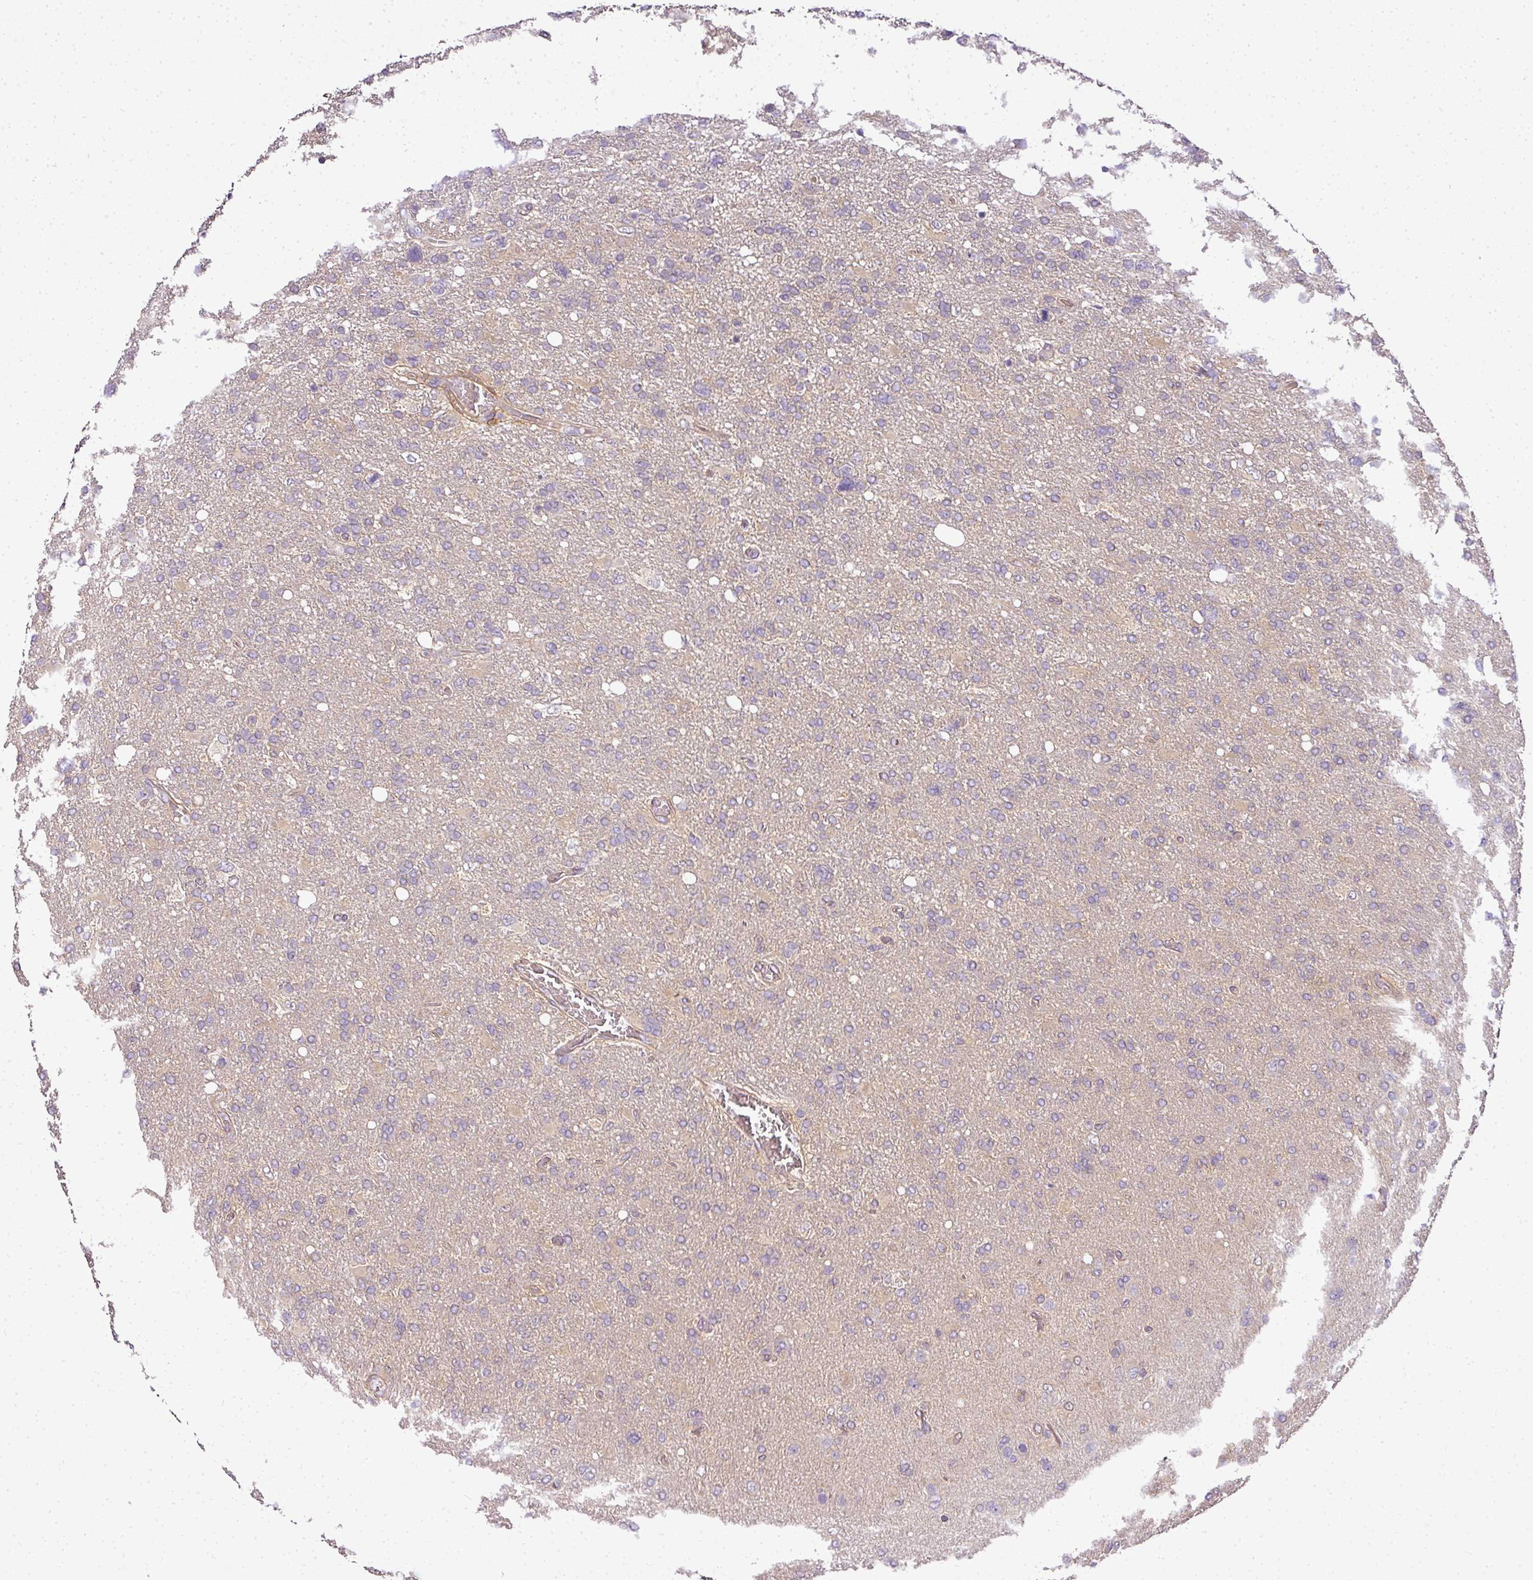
{"staining": {"intensity": "negative", "quantity": "none", "location": "none"}, "tissue": "glioma", "cell_type": "Tumor cells", "image_type": "cancer", "snomed": [{"axis": "morphology", "description": "Glioma, malignant, High grade"}, {"axis": "topography", "description": "Brain"}], "caption": "This is an immunohistochemistry photomicrograph of human glioma. There is no expression in tumor cells.", "gene": "ADH5", "patient": {"sex": "male", "age": 61}}